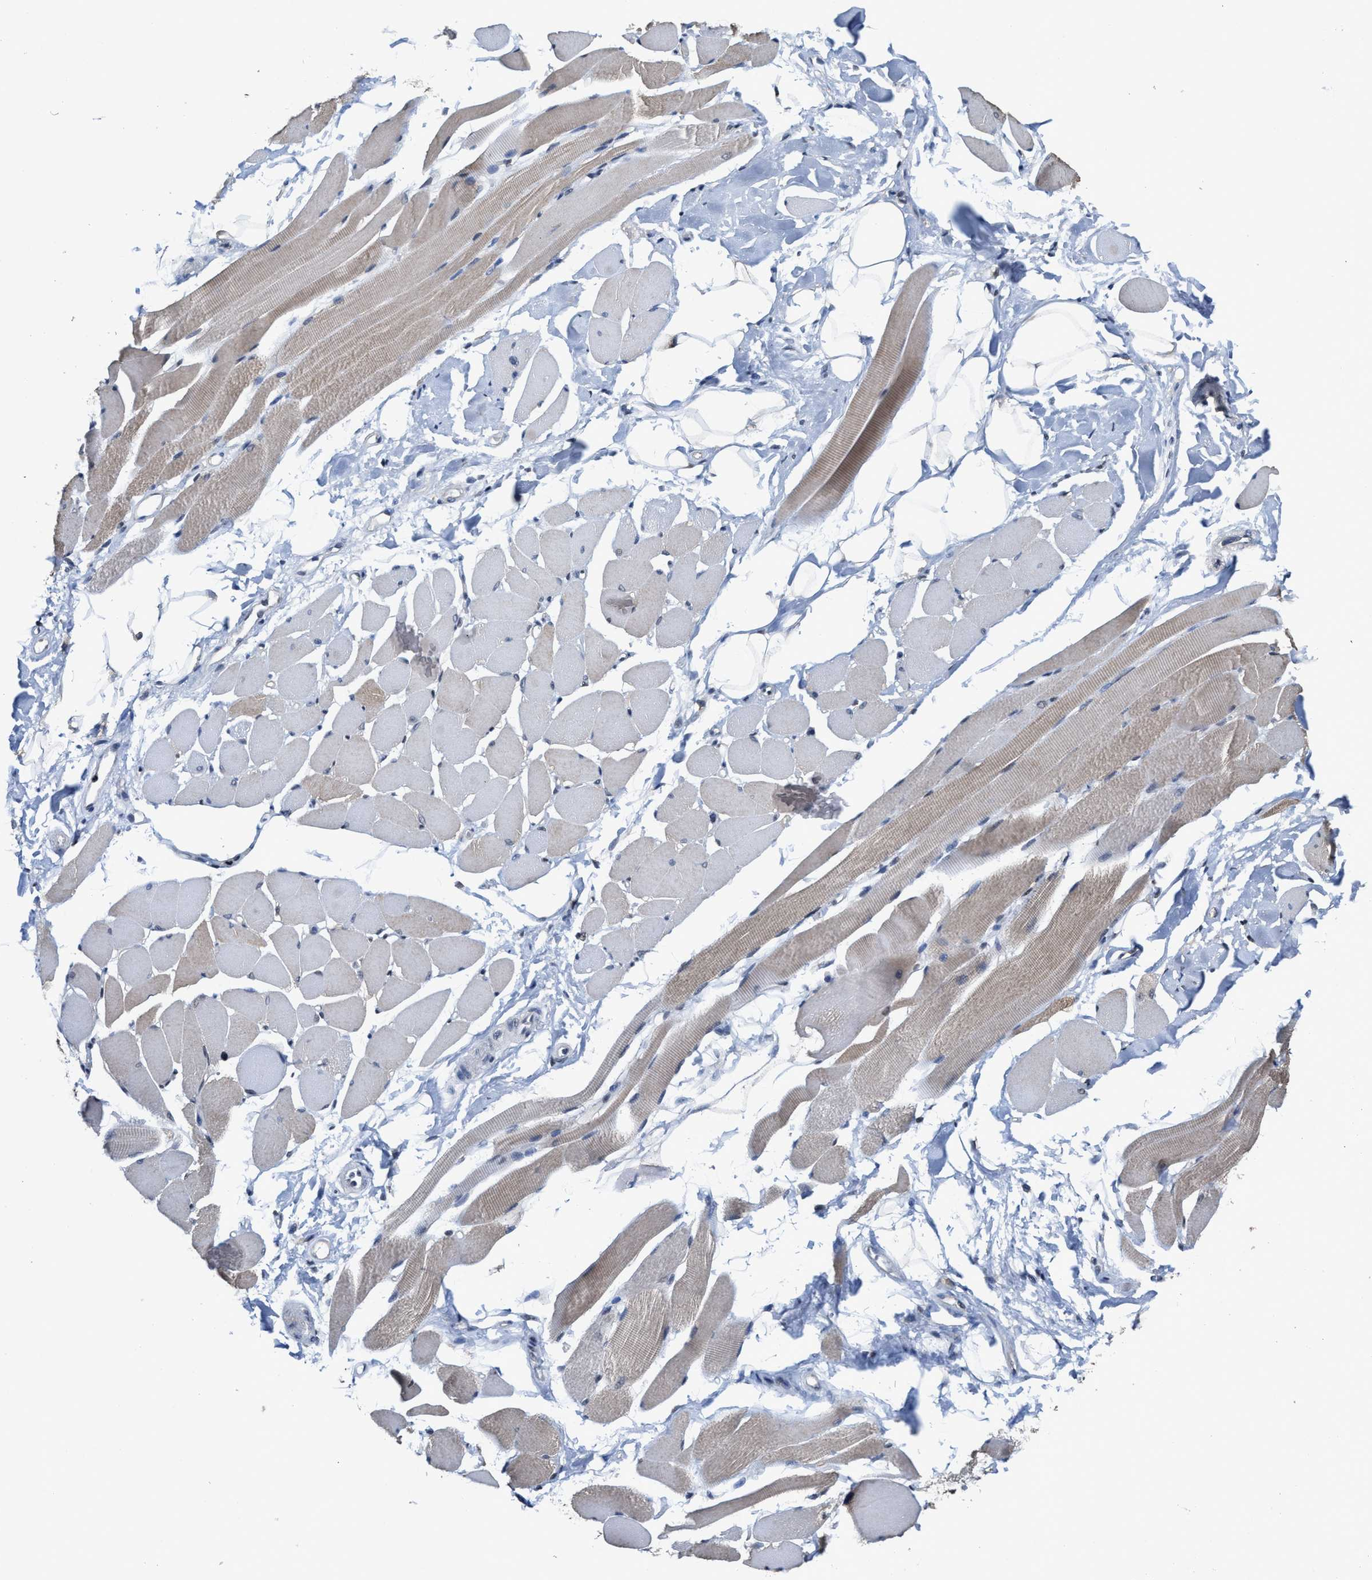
{"staining": {"intensity": "weak", "quantity": "25%-75%", "location": "cytoplasmic/membranous"}, "tissue": "skeletal muscle", "cell_type": "Myocytes", "image_type": "normal", "snomed": [{"axis": "morphology", "description": "Normal tissue, NOS"}, {"axis": "topography", "description": "Skeletal muscle"}, {"axis": "topography", "description": "Peripheral nerve tissue"}], "caption": "DAB (3,3'-diaminobenzidine) immunohistochemical staining of unremarkable skeletal muscle demonstrates weak cytoplasmic/membranous protein staining in approximately 25%-75% of myocytes. The staining is performed using DAB (3,3'-diaminobenzidine) brown chromogen to label protein expression. The nuclei are counter-stained blue using hematoxylin.", "gene": "ZNF20", "patient": {"sex": "female", "age": 84}}